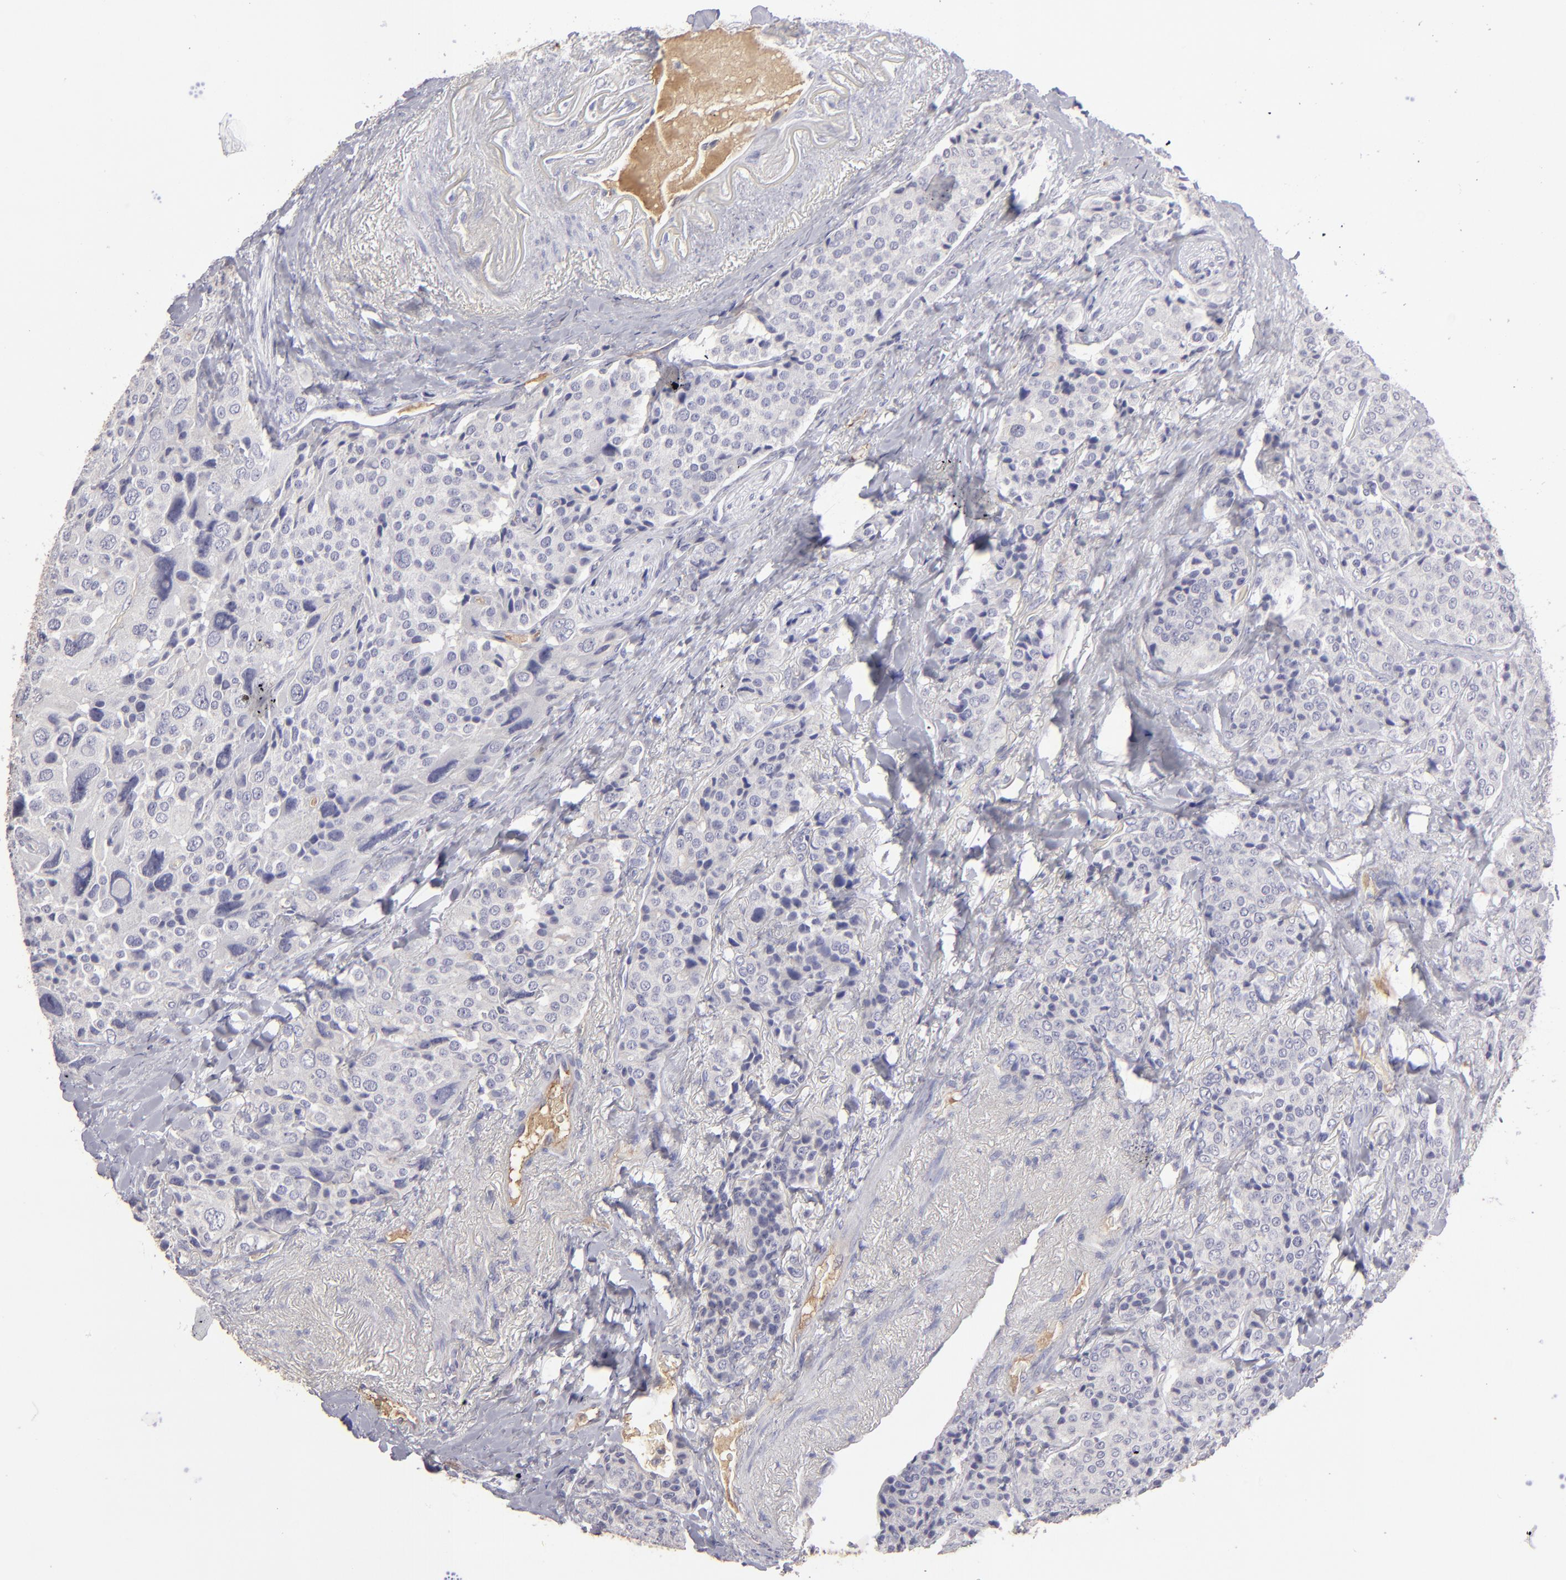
{"staining": {"intensity": "negative", "quantity": "none", "location": "none"}, "tissue": "carcinoid", "cell_type": "Tumor cells", "image_type": "cancer", "snomed": [{"axis": "morphology", "description": "Carcinoid, malignant, NOS"}, {"axis": "topography", "description": "Colon"}], "caption": "Tumor cells show no significant protein staining in carcinoid.", "gene": "ABCC4", "patient": {"sex": "female", "age": 61}}